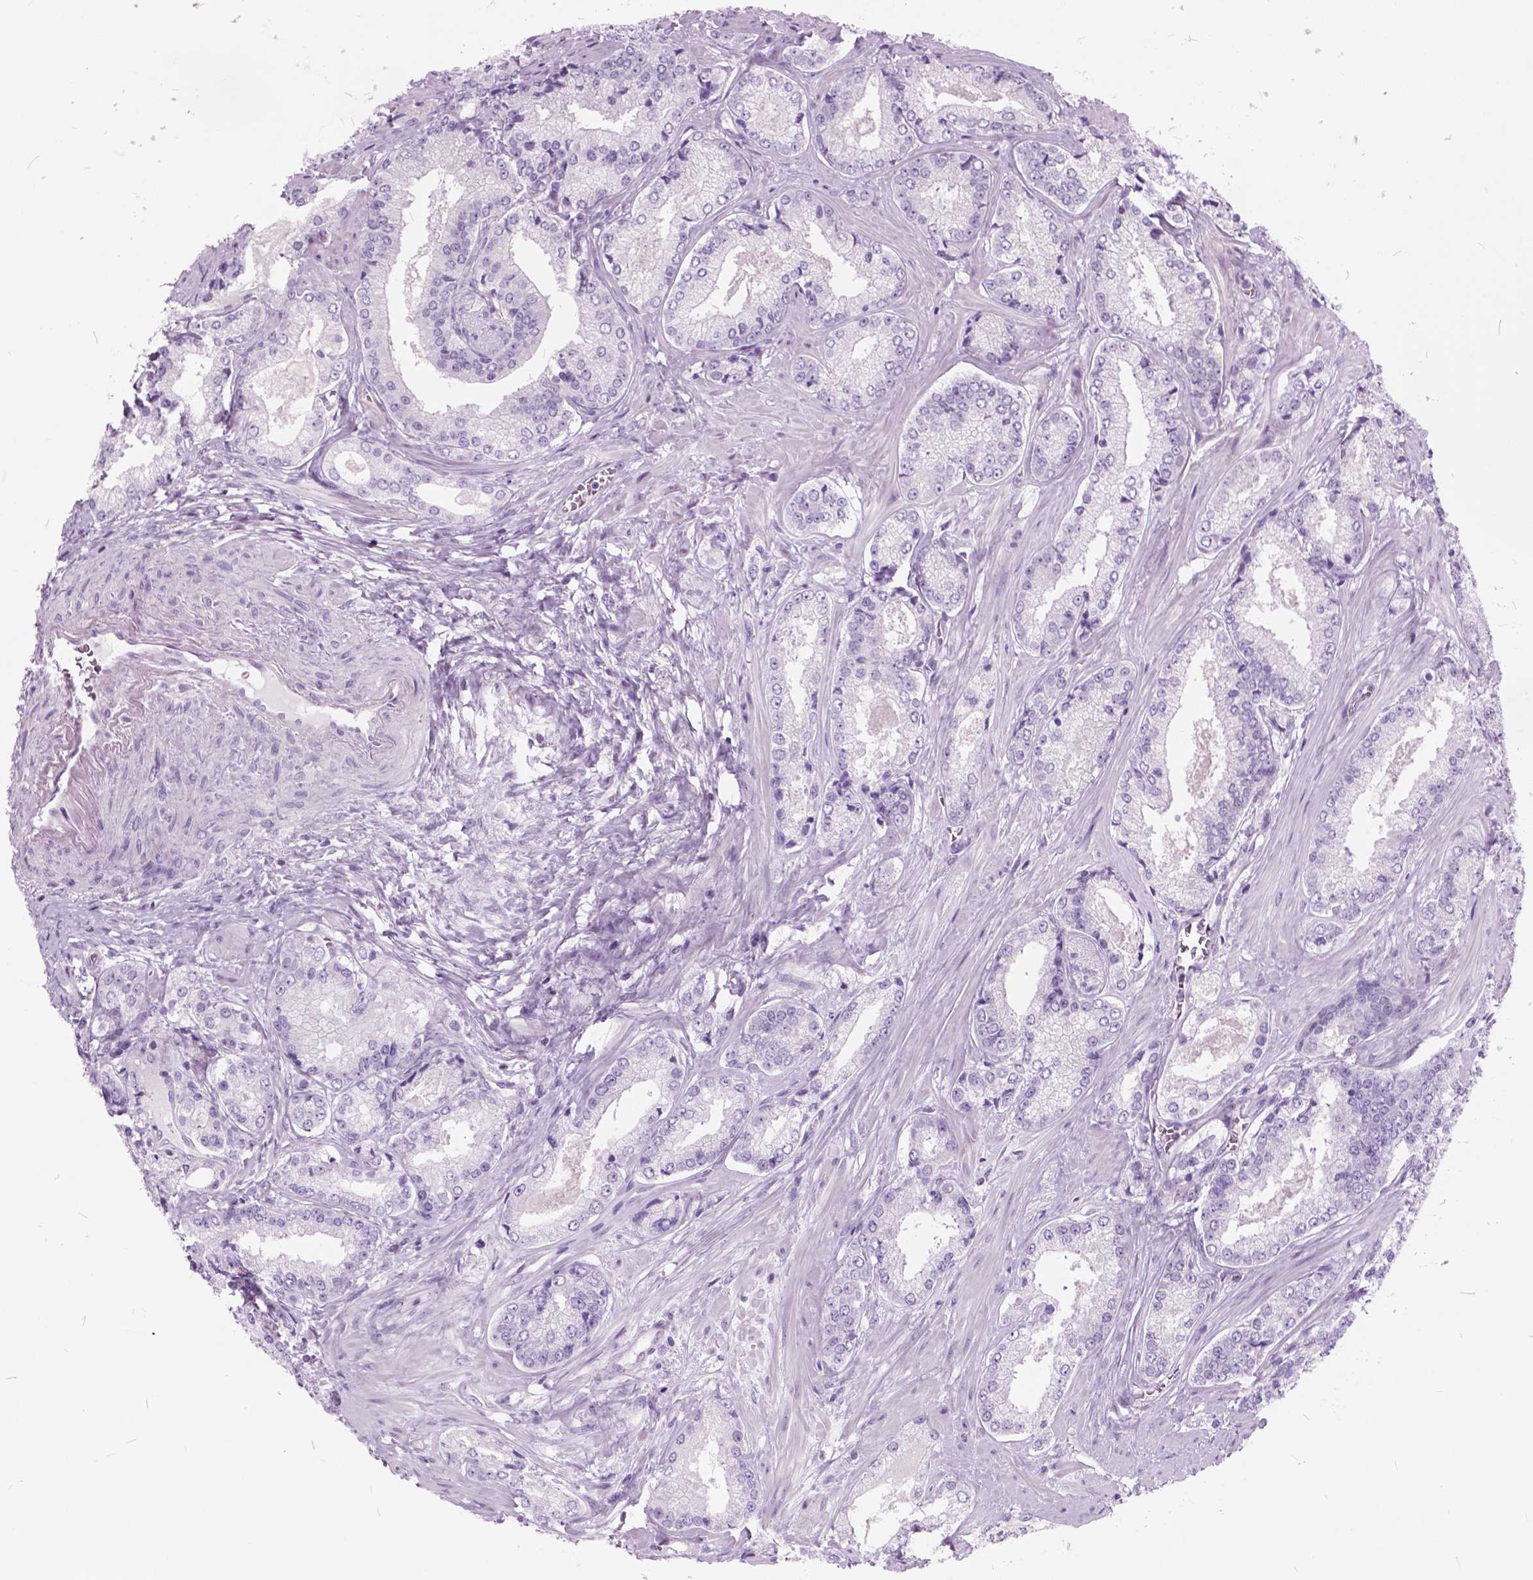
{"staining": {"intensity": "negative", "quantity": "none", "location": "none"}, "tissue": "prostate cancer", "cell_type": "Tumor cells", "image_type": "cancer", "snomed": [{"axis": "morphology", "description": "Adenocarcinoma, Low grade"}, {"axis": "topography", "description": "Prostate"}], "caption": "High magnification brightfield microscopy of prostate cancer stained with DAB (3,3'-diaminobenzidine) (brown) and counterstained with hematoxylin (blue): tumor cells show no significant expression.", "gene": "SP140", "patient": {"sex": "male", "age": 56}}